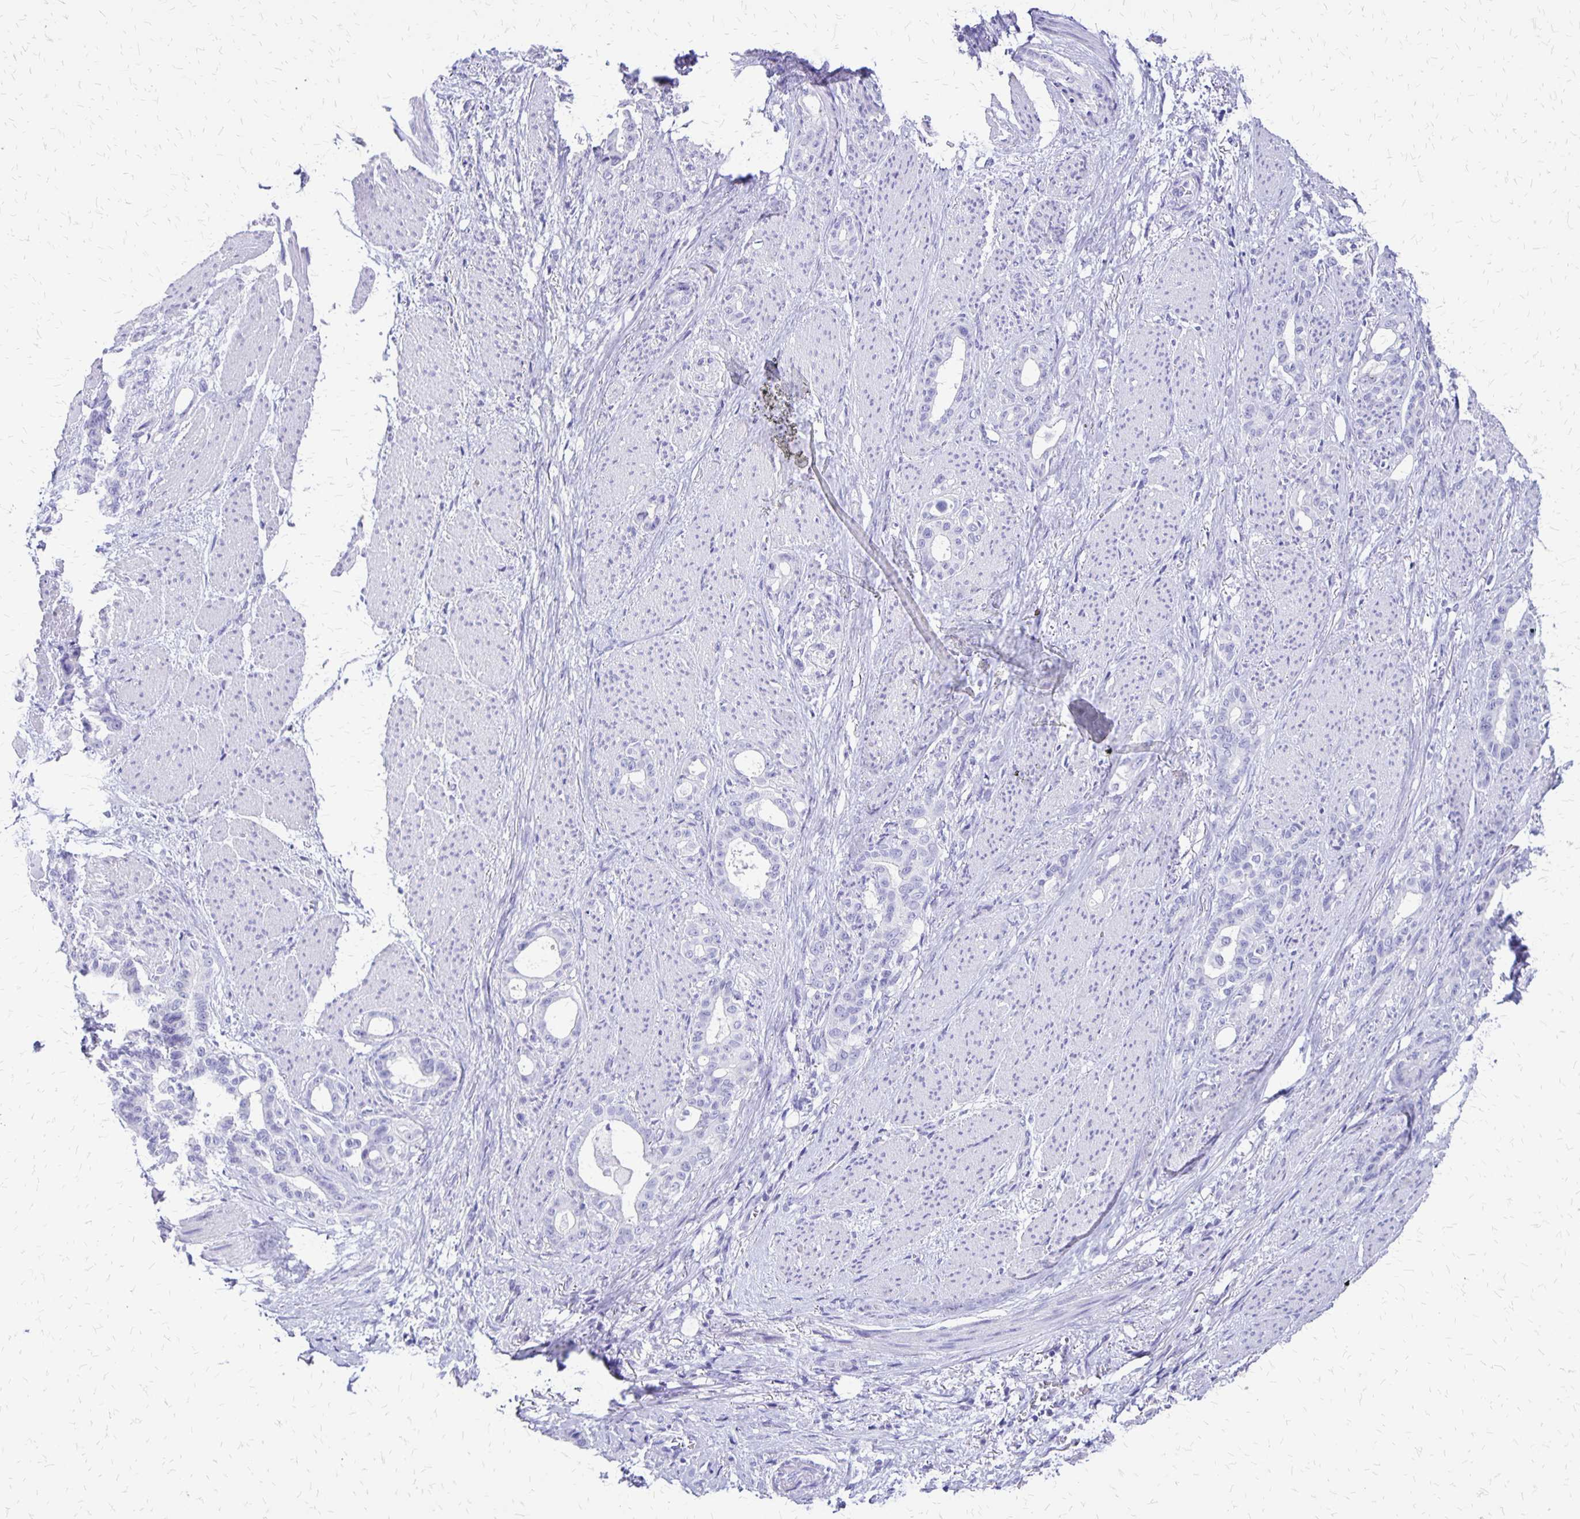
{"staining": {"intensity": "negative", "quantity": "none", "location": "none"}, "tissue": "stomach cancer", "cell_type": "Tumor cells", "image_type": "cancer", "snomed": [{"axis": "morphology", "description": "Normal tissue, NOS"}, {"axis": "morphology", "description": "Adenocarcinoma, NOS"}, {"axis": "topography", "description": "Esophagus"}, {"axis": "topography", "description": "Stomach, upper"}], "caption": "Protein analysis of stomach cancer exhibits no significant positivity in tumor cells. (Stains: DAB immunohistochemistry (IHC) with hematoxylin counter stain, Microscopy: brightfield microscopy at high magnification).", "gene": "SLC13A2", "patient": {"sex": "male", "age": 62}}